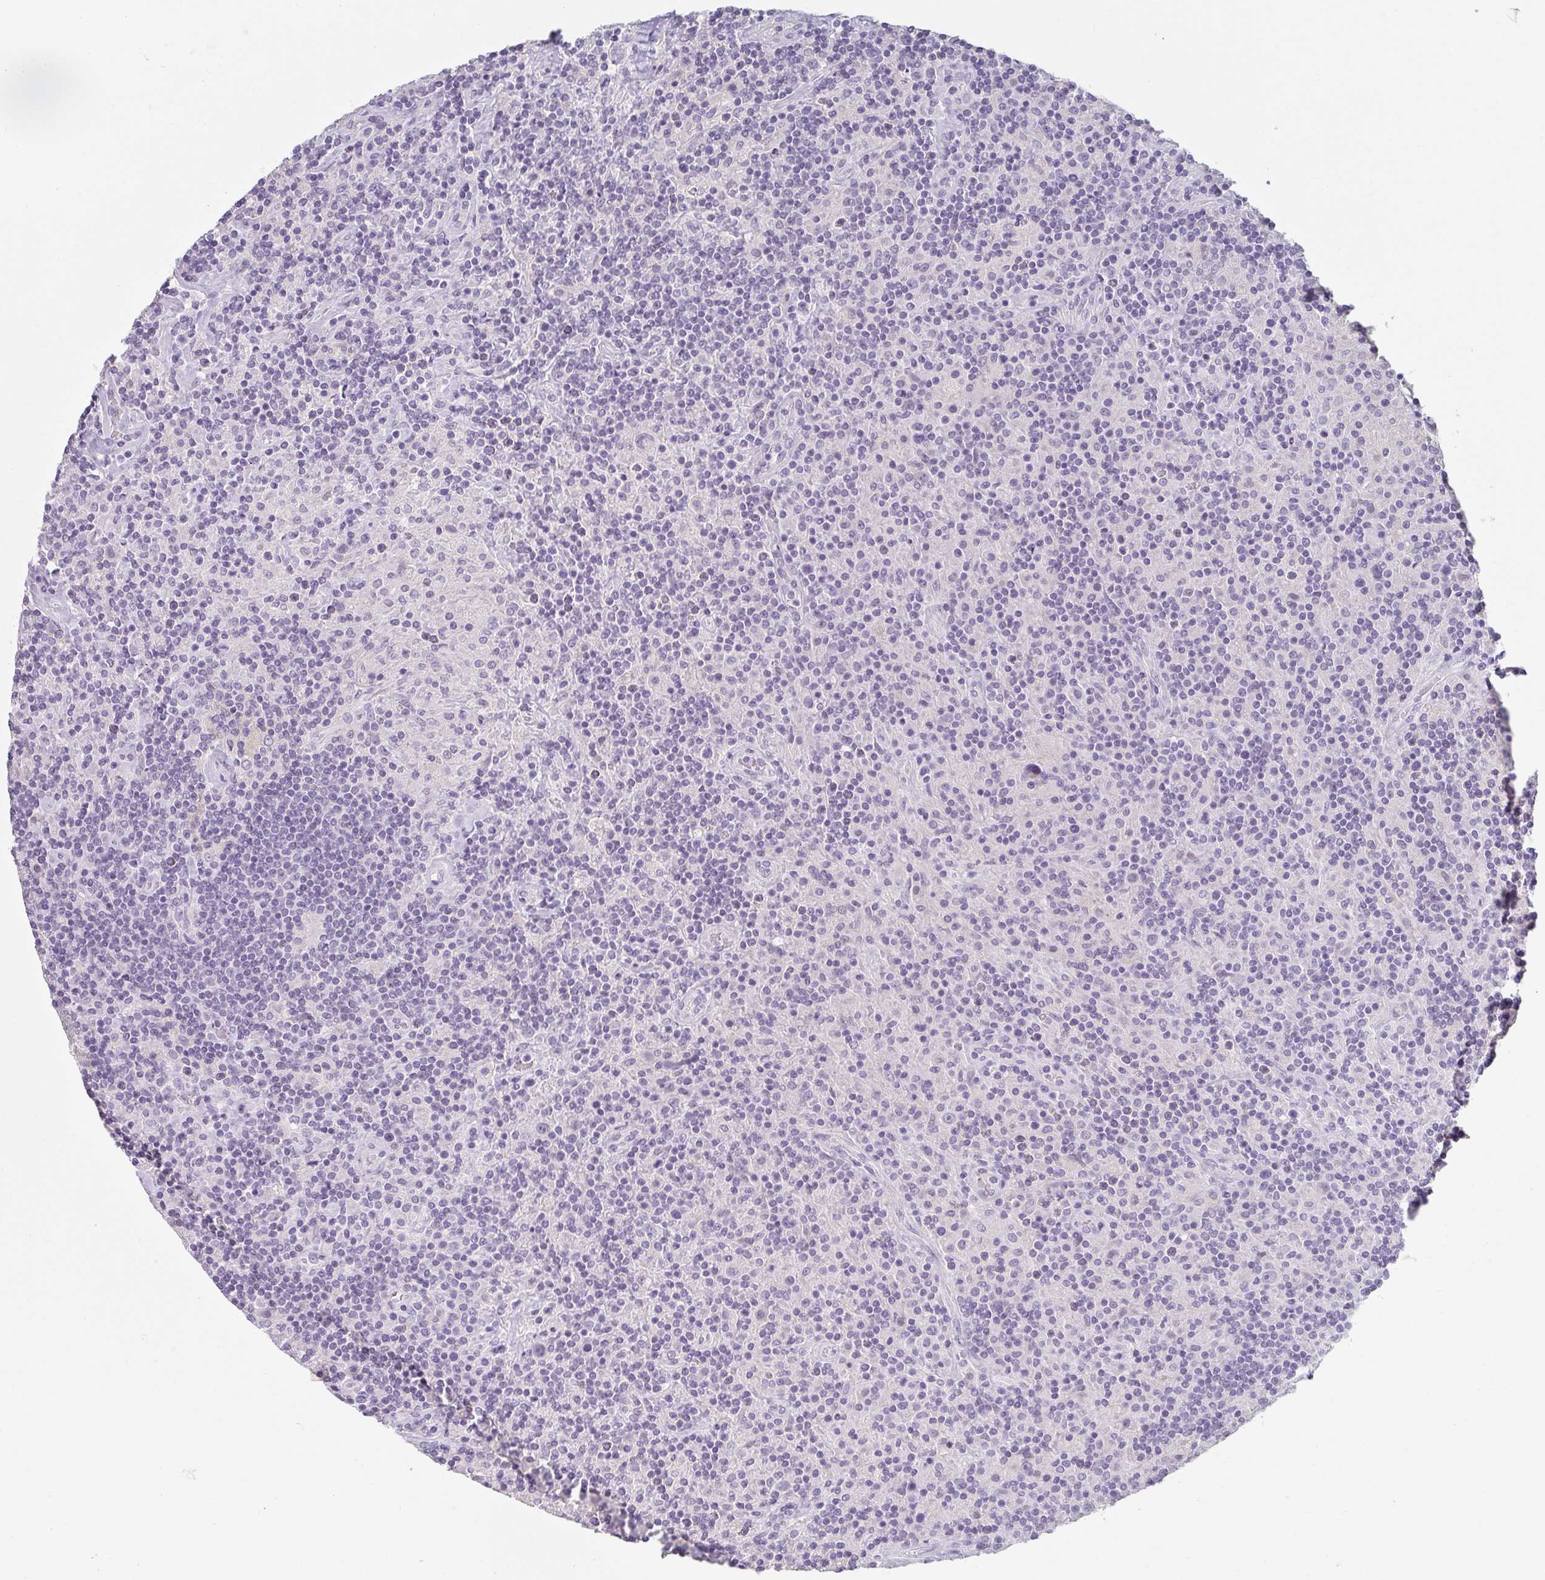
{"staining": {"intensity": "negative", "quantity": "none", "location": "none"}, "tissue": "lymphoma", "cell_type": "Tumor cells", "image_type": "cancer", "snomed": [{"axis": "morphology", "description": "Hodgkin's disease, NOS"}, {"axis": "topography", "description": "Lymph node"}], "caption": "Tumor cells show no significant protein staining in Hodgkin's disease.", "gene": "C1QTNF8", "patient": {"sex": "male", "age": 70}}